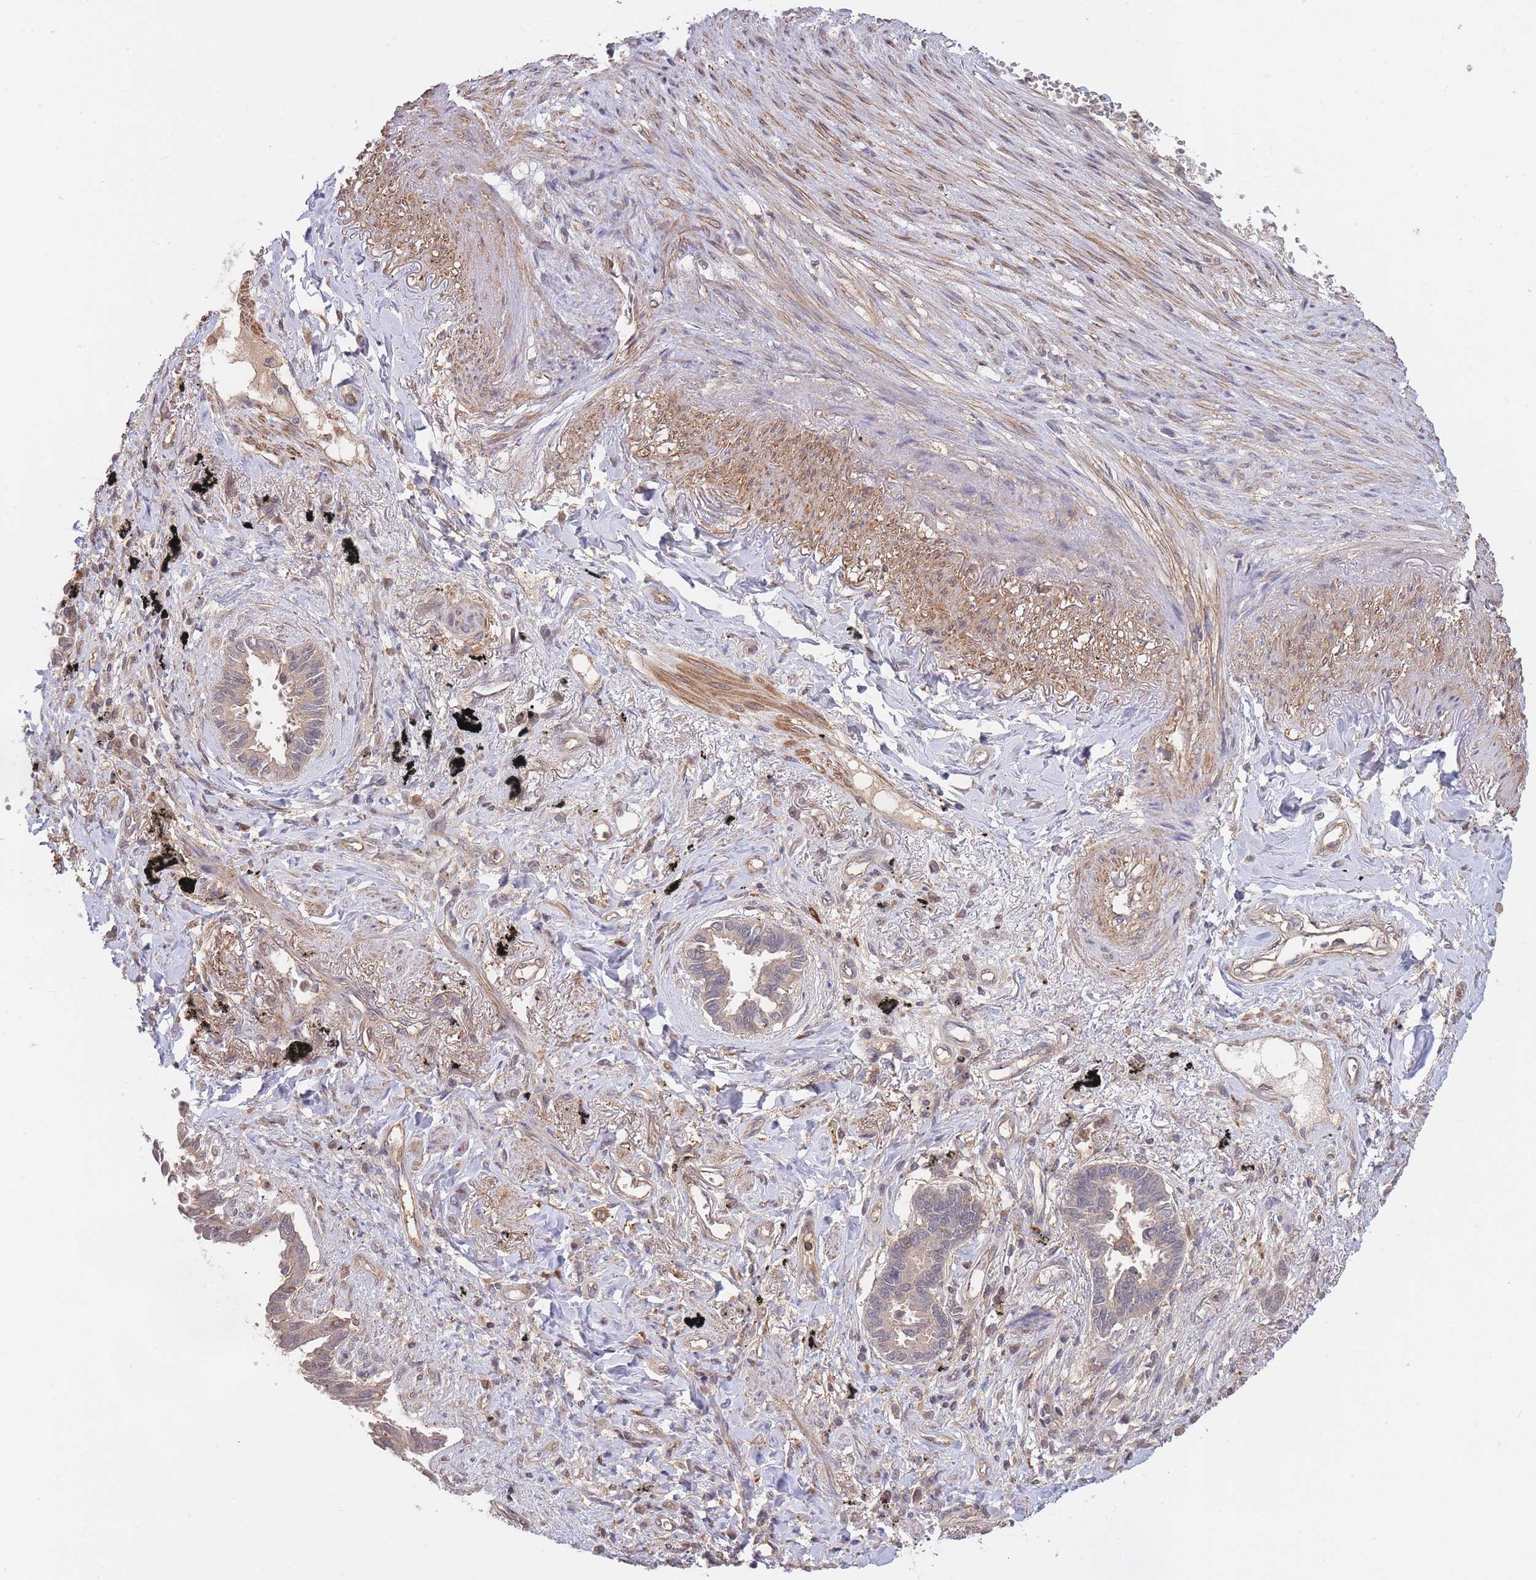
{"staining": {"intensity": "weak", "quantity": "<25%", "location": "nuclear"}, "tissue": "lung cancer", "cell_type": "Tumor cells", "image_type": "cancer", "snomed": [{"axis": "morphology", "description": "Adenocarcinoma, NOS"}, {"axis": "topography", "description": "Lung"}], "caption": "This is an immunohistochemistry histopathology image of lung adenocarcinoma. There is no positivity in tumor cells.", "gene": "ZNF304", "patient": {"sex": "male", "age": 67}}